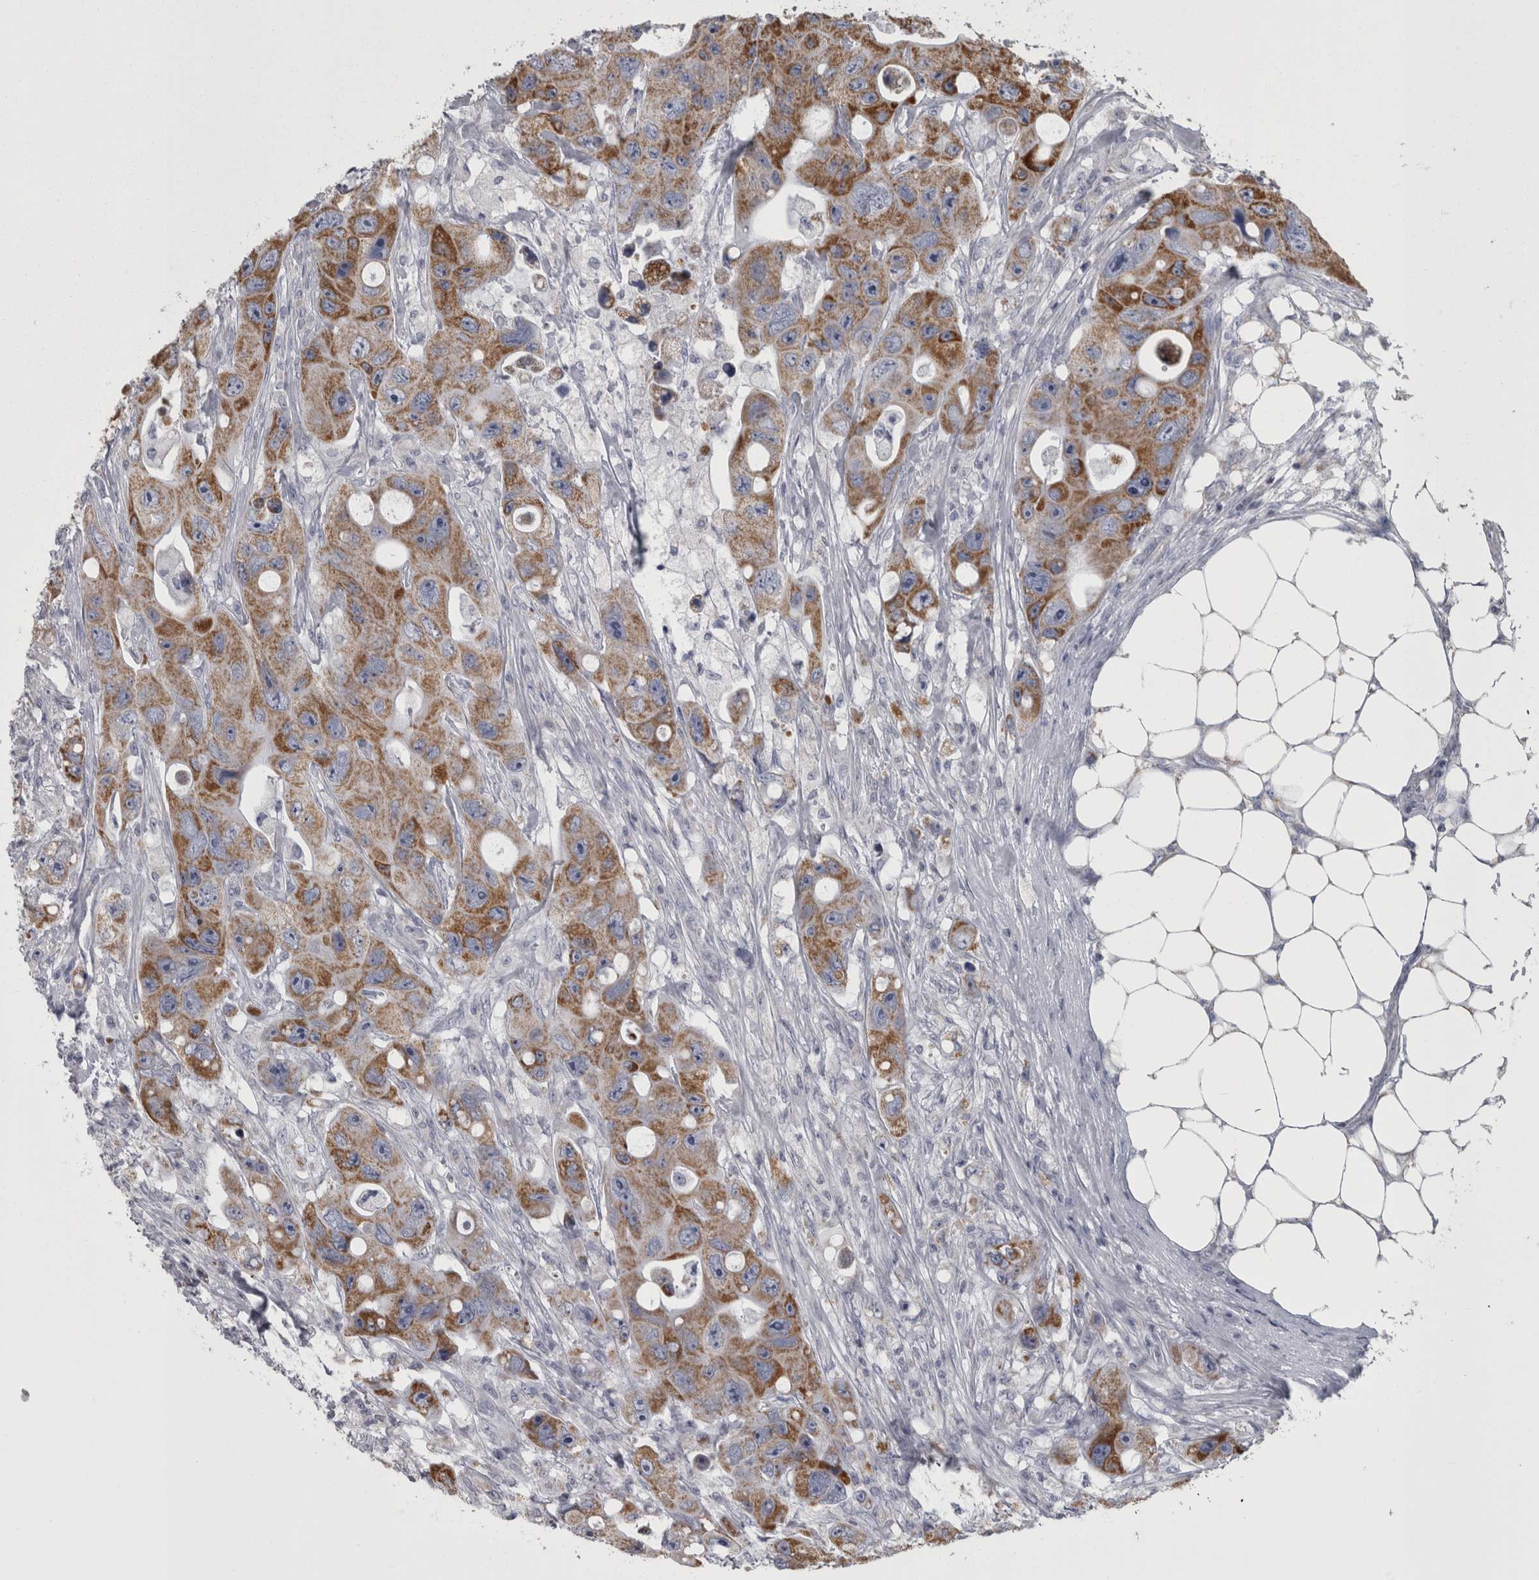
{"staining": {"intensity": "moderate", "quantity": "25%-75%", "location": "cytoplasmic/membranous"}, "tissue": "colorectal cancer", "cell_type": "Tumor cells", "image_type": "cancer", "snomed": [{"axis": "morphology", "description": "Adenocarcinoma, NOS"}, {"axis": "topography", "description": "Colon"}], "caption": "Immunohistochemical staining of human colorectal cancer displays medium levels of moderate cytoplasmic/membranous expression in about 25%-75% of tumor cells. (Brightfield microscopy of DAB IHC at high magnification).", "gene": "MDH2", "patient": {"sex": "female", "age": 46}}